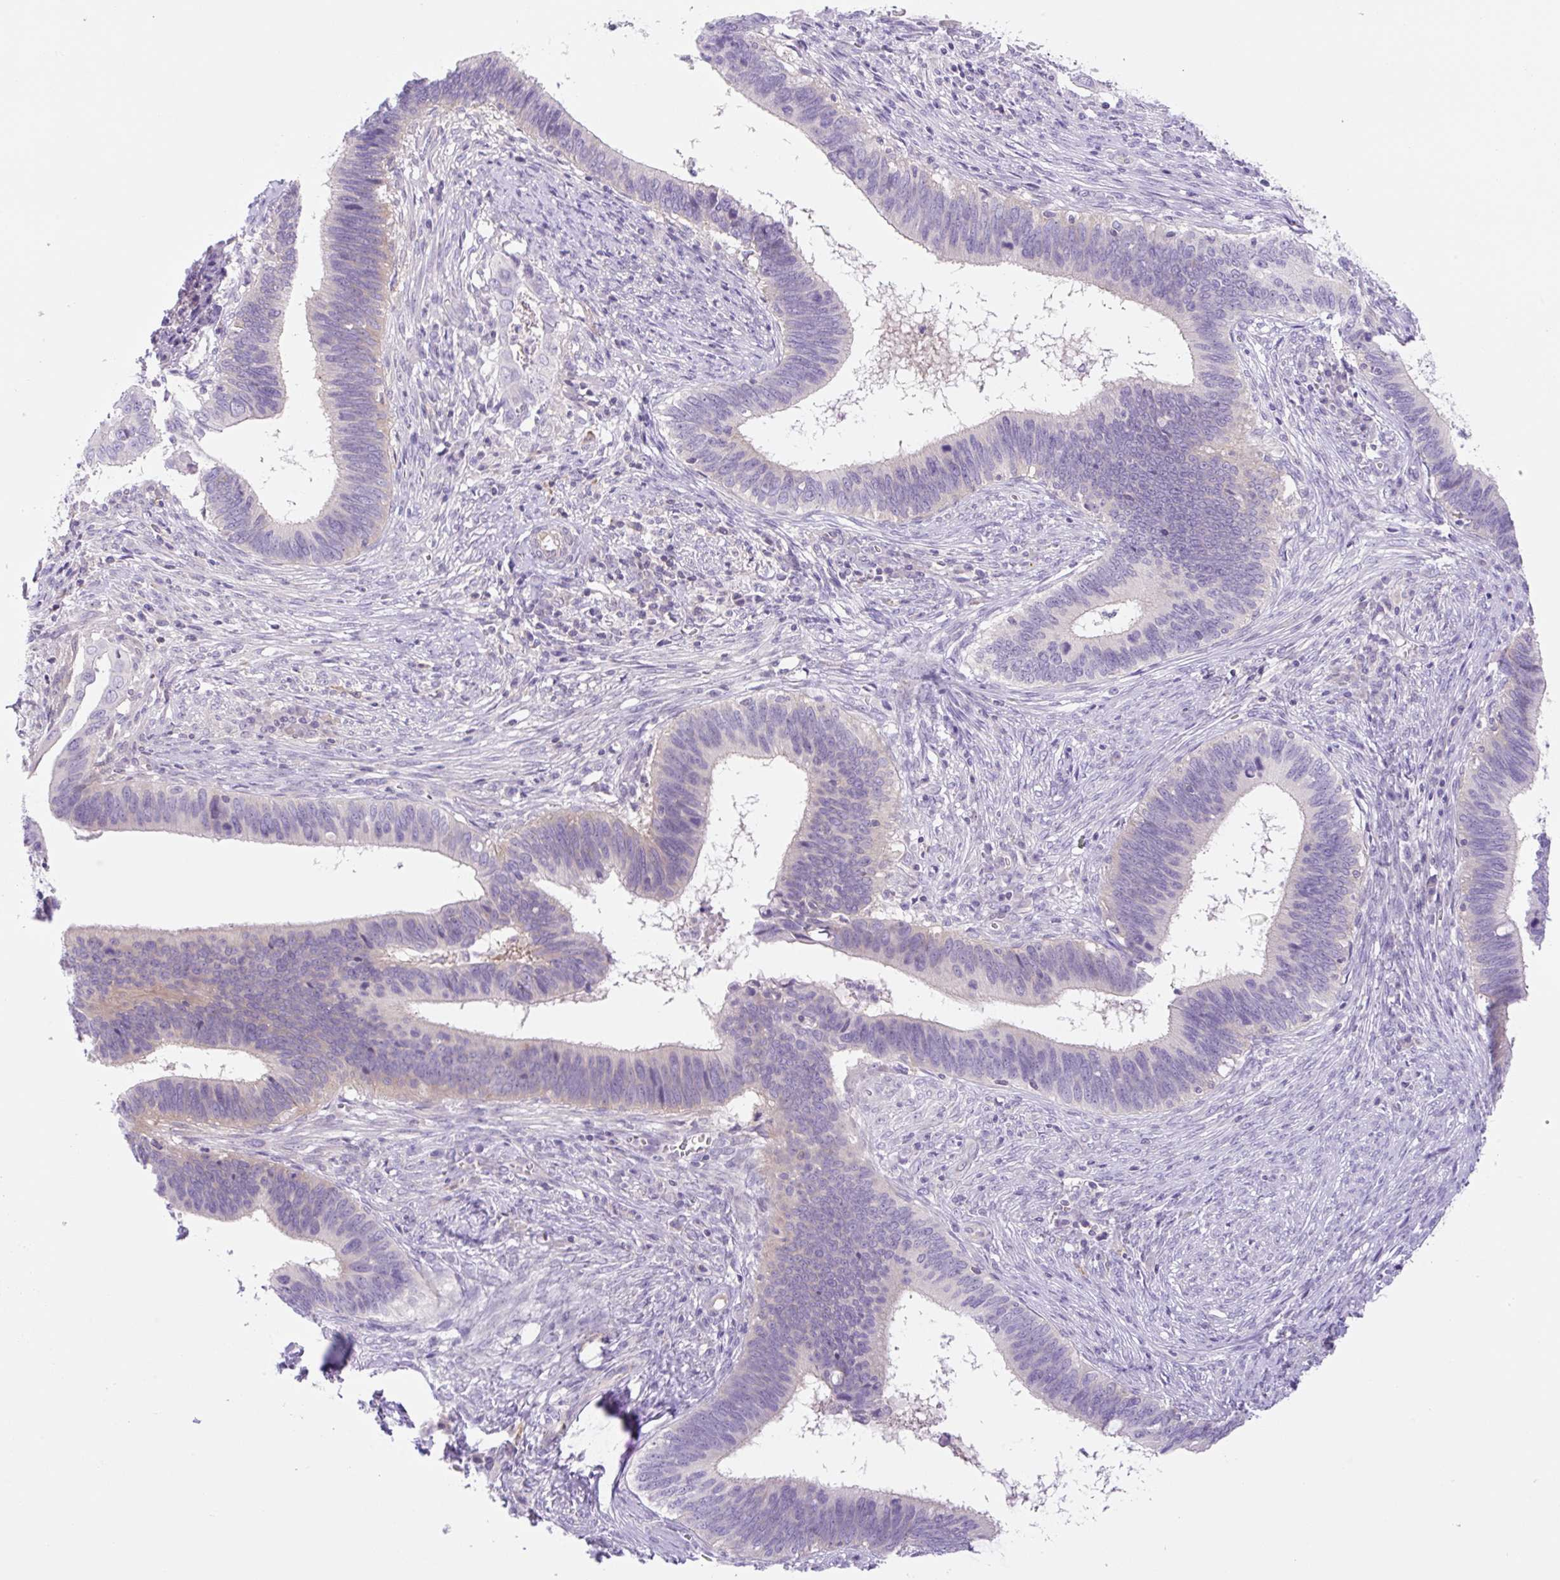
{"staining": {"intensity": "negative", "quantity": "none", "location": "none"}, "tissue": "cervical cancer", "cell_type": "Tumor cells", "image_type": "cancer", "snomed": [{"axis": "morphology", "description": "Adenocarcinoma, NOS"}, {"axis": "topography", "description": "Cervix"}], "caption": "IHC photomicrograph of neoplastic tissue: cervical adenocarcinoma stained with DAB (3,3'-diaminobenzidine) demonstrates no significant protein expression in tumor cells. (DAB (3,3'-diaminobenzidine) immunohistochemistry (IHC), high magnification).", "gene": "CAMK2B", "patient": {"sex": "female", "age": 42}}